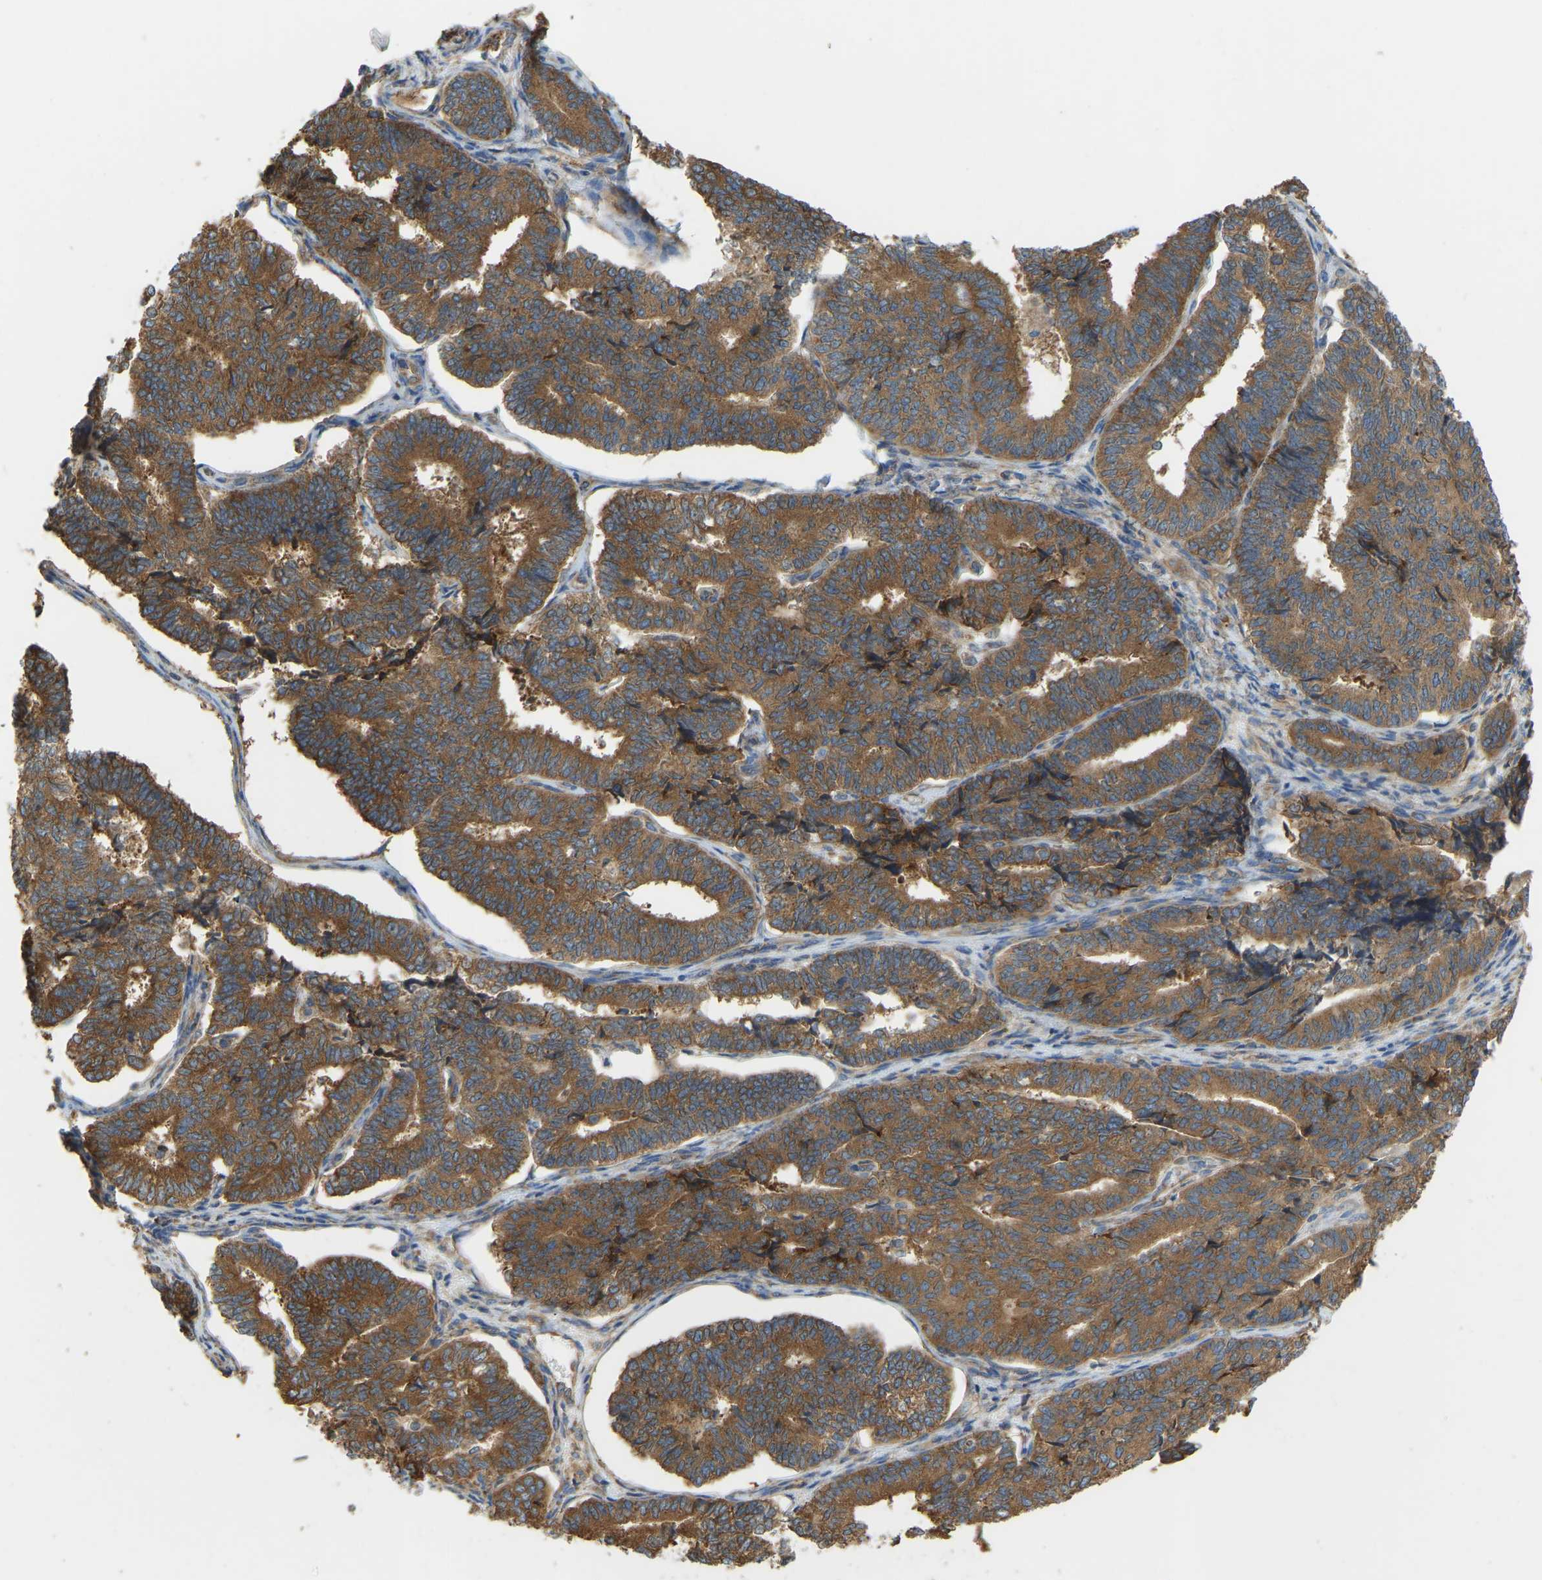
{"staining": {"intensity": "strong", "quantity": ">75%", "location": "cytoplasmic/membranous"}, "tissue": "endometrial cancer", "cell_type": "Tumor cells", "image_type": "cancer", "snomed": [{"axis": "morphology", "description": "Adenocarcinoma, NOS"}, {"axis": "topography", "description": "Endometrium"}], "caption": "Endometrial cancer (adenocarcinoma) stained with a protein marker demonstrates strong staining in tumor cells.", "gene": "RPS6KB2", "patient": {"sex": "female", "age": 70}}